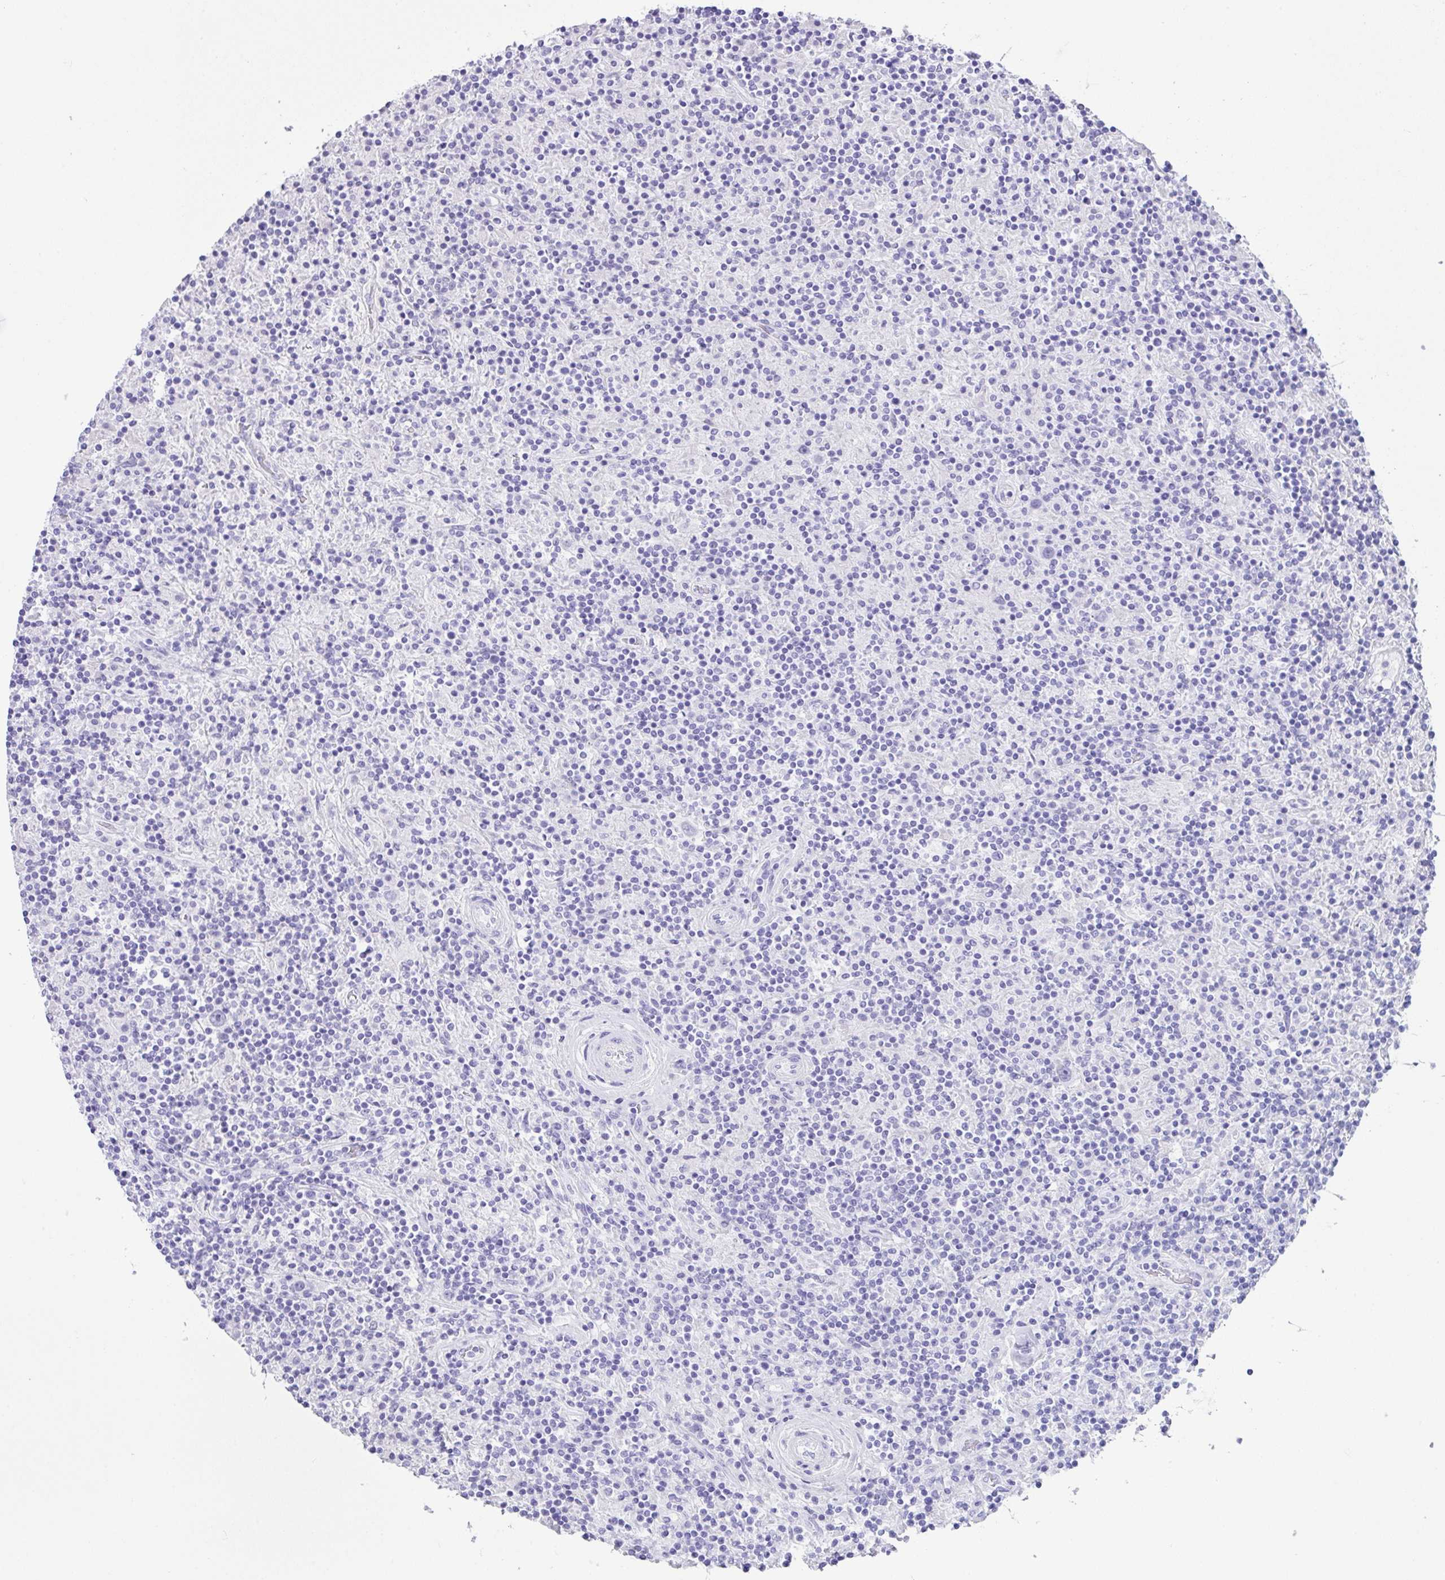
{"staining": {"intensity": "negative", "quantity": "none", "location": "none"}, "tissue": "lymphoma", "cell_type": "Tumor cells", "image_type": "cancer", "snomed": [{"axis": "morphology", "description": "Hodgkin's disease, NOS"}, {"axis": "topography", "description": "Lymph node"}], "caption": "Tumor cells are negative for protein expression in human Hodgkin's disease.", "gene": "LGALS4", "patient": {"sex": "male", "age": 70}}